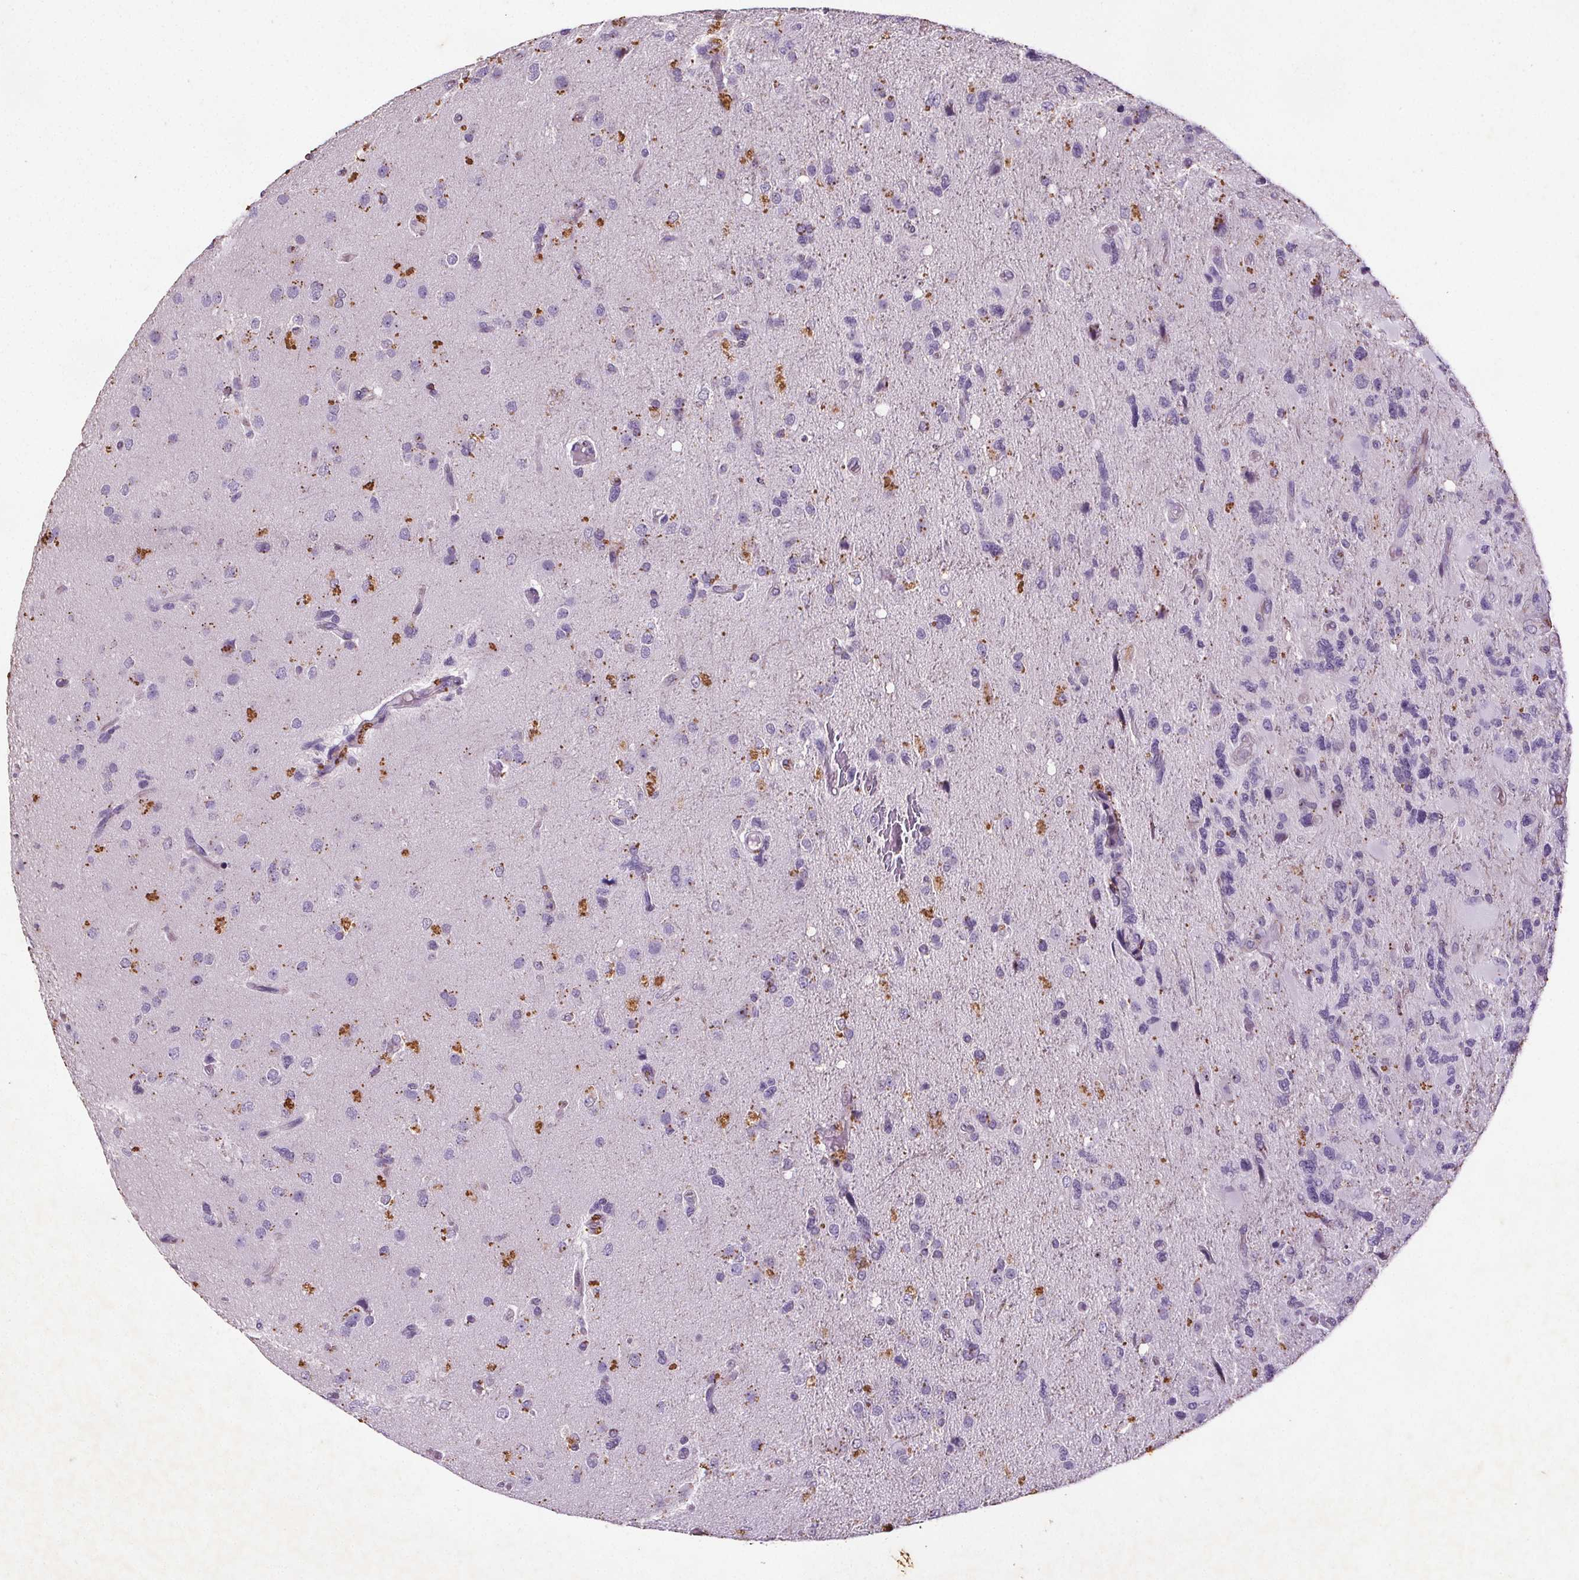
{"staining": {"intensity": "negative", "quantity": "none", "location": "none"}, "tissue": "glioma", "cell_type": "Tumor cells", "image_type": "cancer", "snomed": [{"axis": "morphology", "description": "Glioma, malignant, High grade"}, {"axis": "topography", "description": "Brain"}], "caption": "Immunohistochemistry (IHC) histopathology image of glioma stained for a protein (brown), which reveals no expression in tumor cells.", "gene": "C19orf84", "patient": {"sex": "female", "age": 71}}